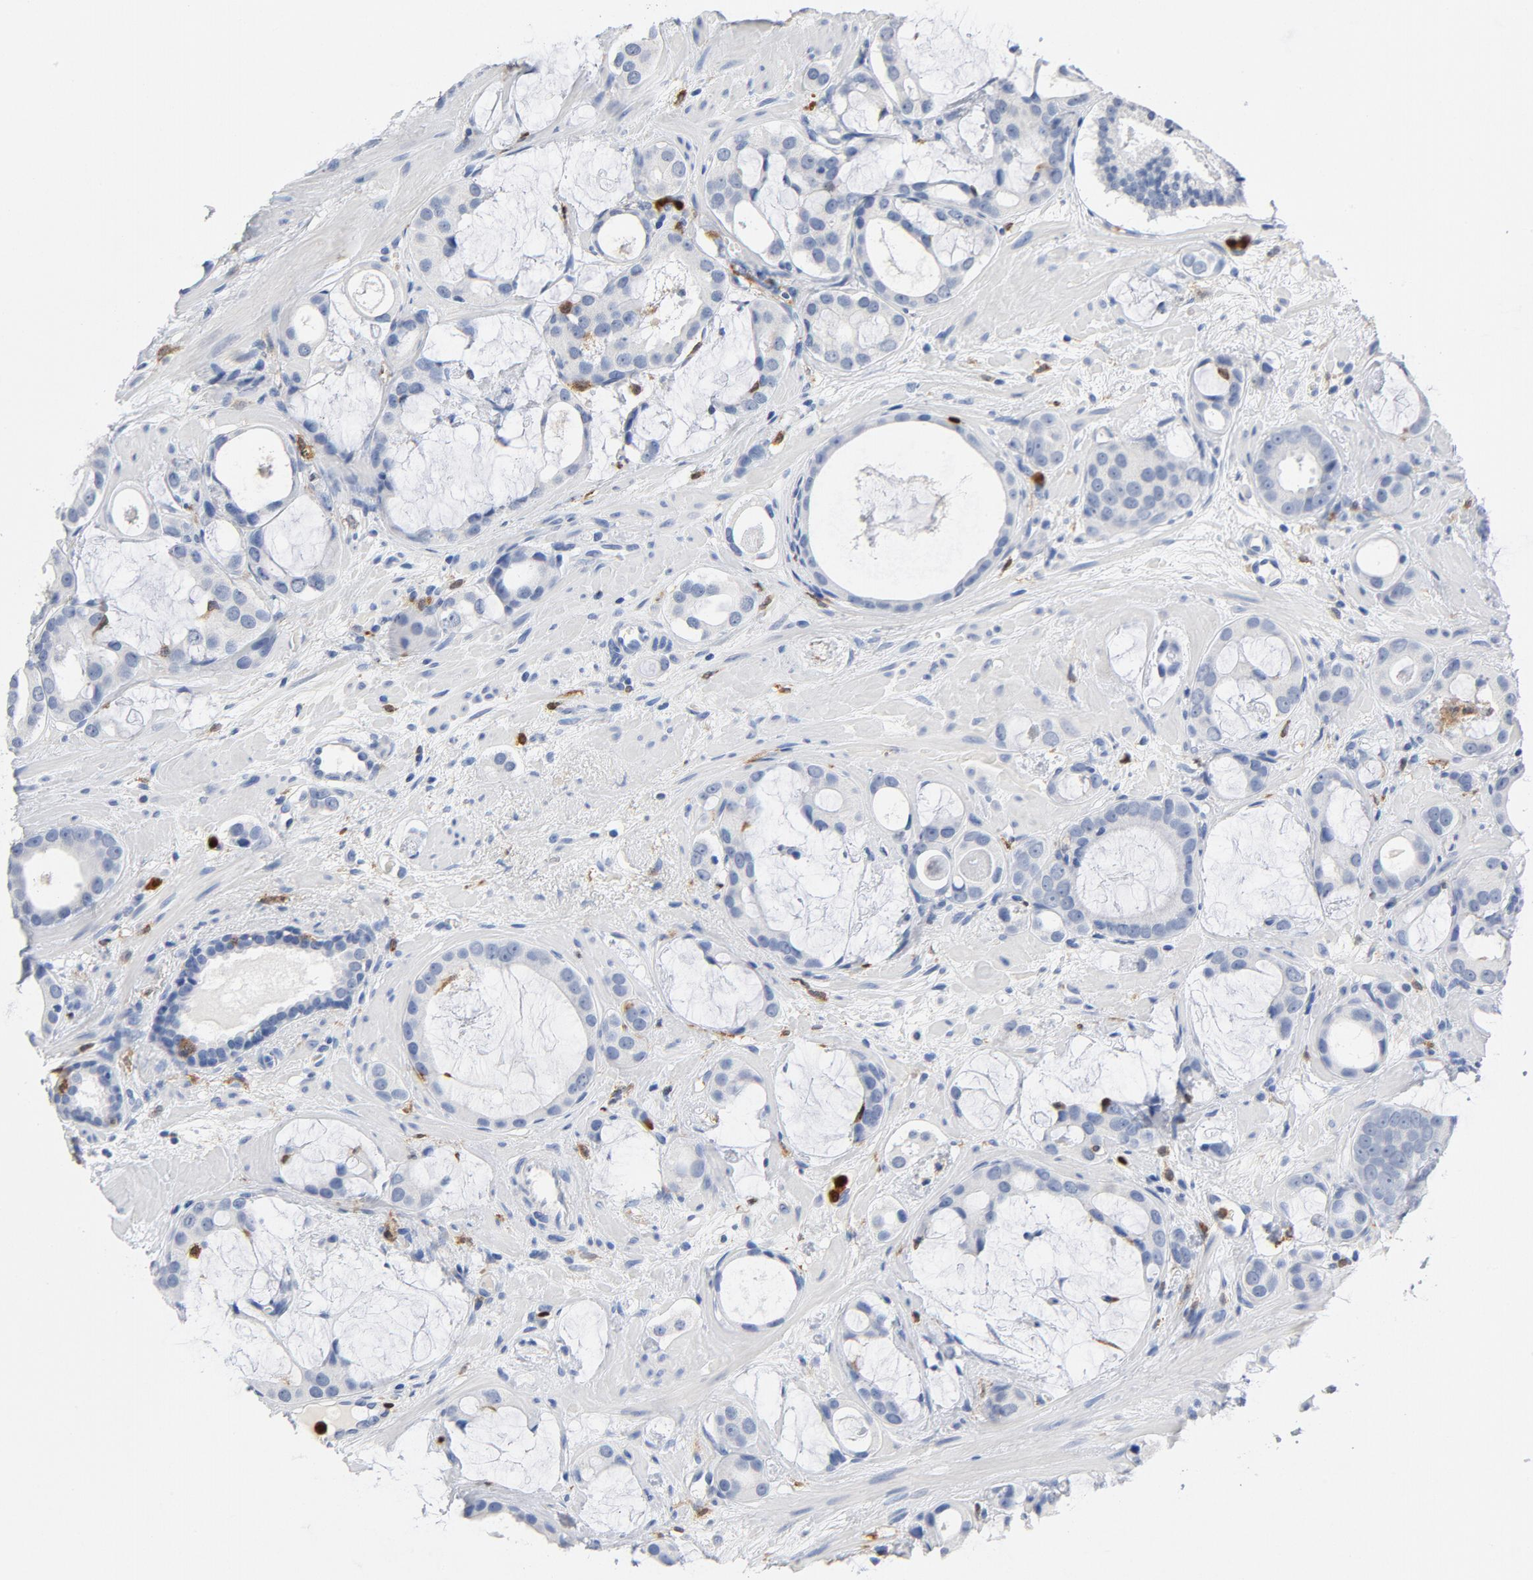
{"staining": {"intensity": "negative", "quantity": "none", "location": "none"}, "tissue": "prostate cancer", "cell_type": "Tumor cells", "image_type": "cancer", "snomed": [{"axis": "morphology", "description": "Adenocarcinoma, Low grade"}, {"axis": "topography", "description": "Prostate"}], "caption": "Immunohistochemistry of human prostate cancer (adenocarcinoma (low-grade)) shows no positivity in tumor cells.", "gene": "NCF1", "patient": {"sex": "male", "age": 57}}